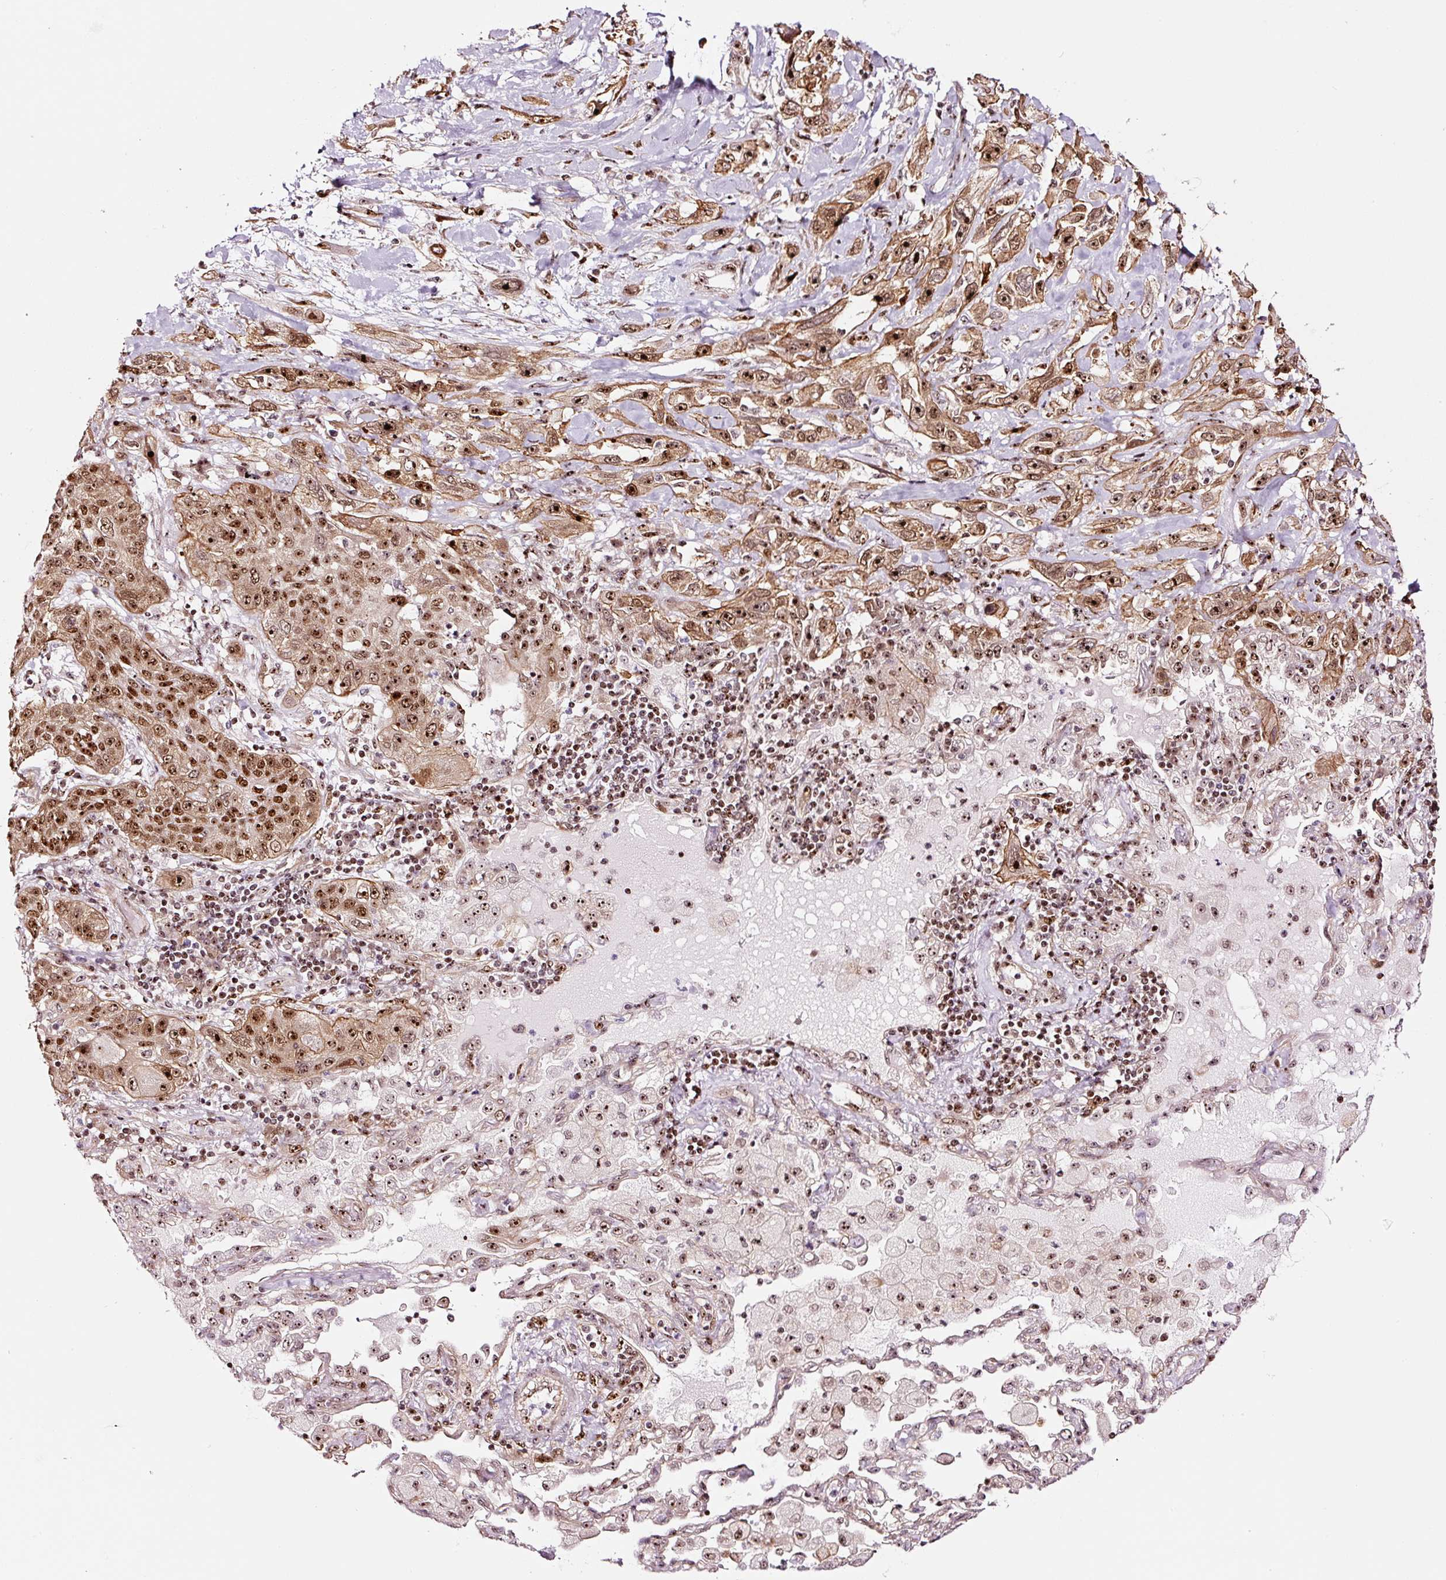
{"staining": {"intensity": "strong", "quantity": ">75%", "location": "cytoplasmic/membranous,nuclear"}, "tissue": "lung cancer", "cell_type": "Tumor cells", "image_type": "cancer", "snomed": [{"axis": "morphology", "description": "Squamous cell carcinoma, NOS"}, {"axis": "topography", "description": "Lung"}], "caption": "Immunohistochemical staining of human lung cancer (squamous cell carcinoma) shows high levels of strong cytoplasmic/membranous and nuclear protein positivity in approximately >75% of tumor cells.", "gene": "GNL3", "patient": {"sex": "female", "age": 70}}